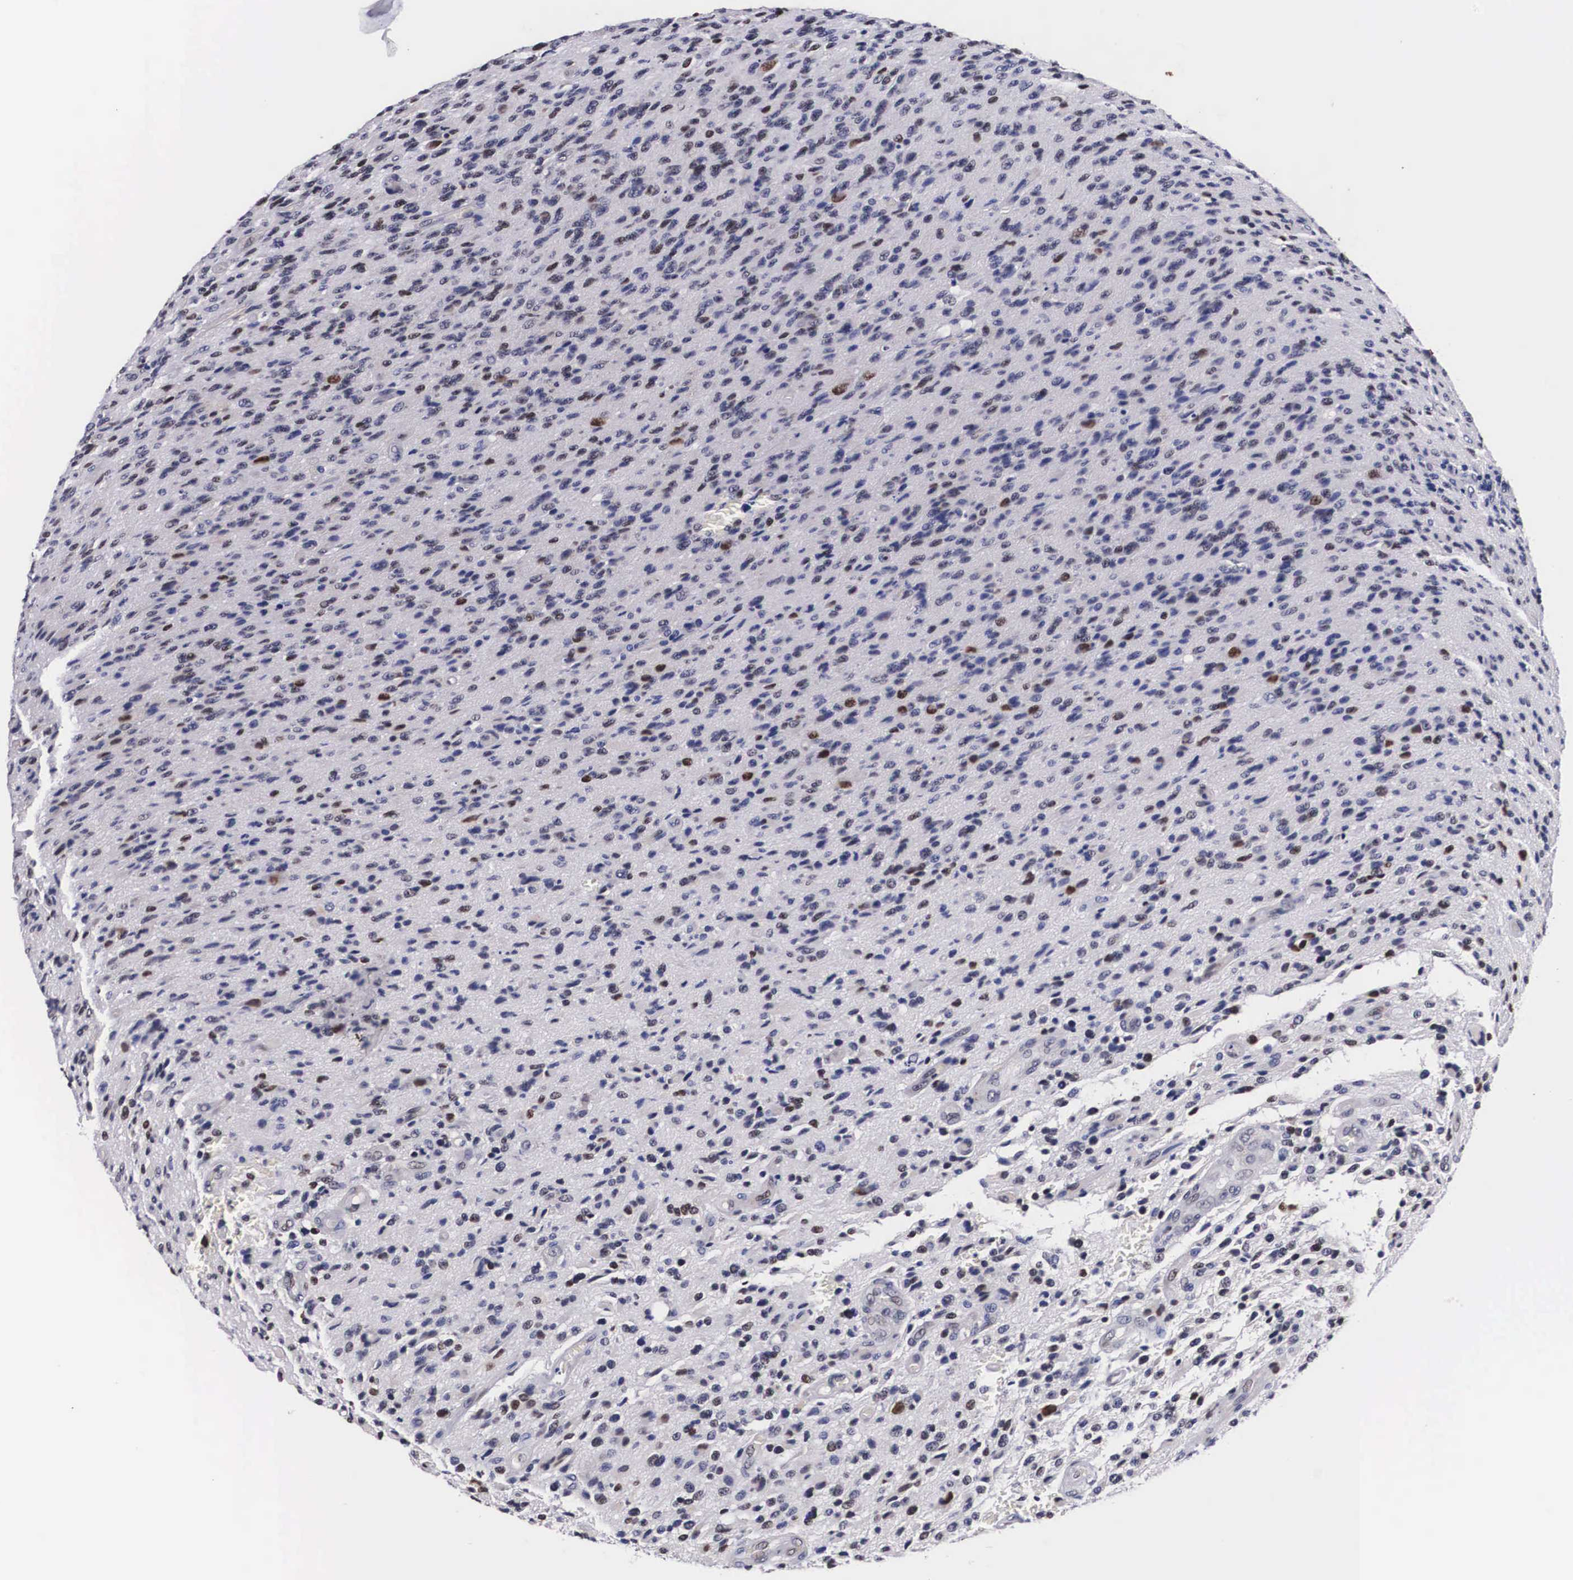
{"staining": {"intensity": "moderate", "quantity": "25%-75%", "location": "nuclear"}, "tissue": "glioma", "cell_type": "Tumor cells", "image_type": "cancer", "snomed": [{"axis": "morphology", "description": "Glioma, malignant, High grade"}, {"axis": "topography", "description": "Brain"}], "caption": "Glioma stained with a protein marker exhibits moderate staining in tumor cells.", "gene": "KHDRBS3", "patient": {"sex": "male", "age": 36}}